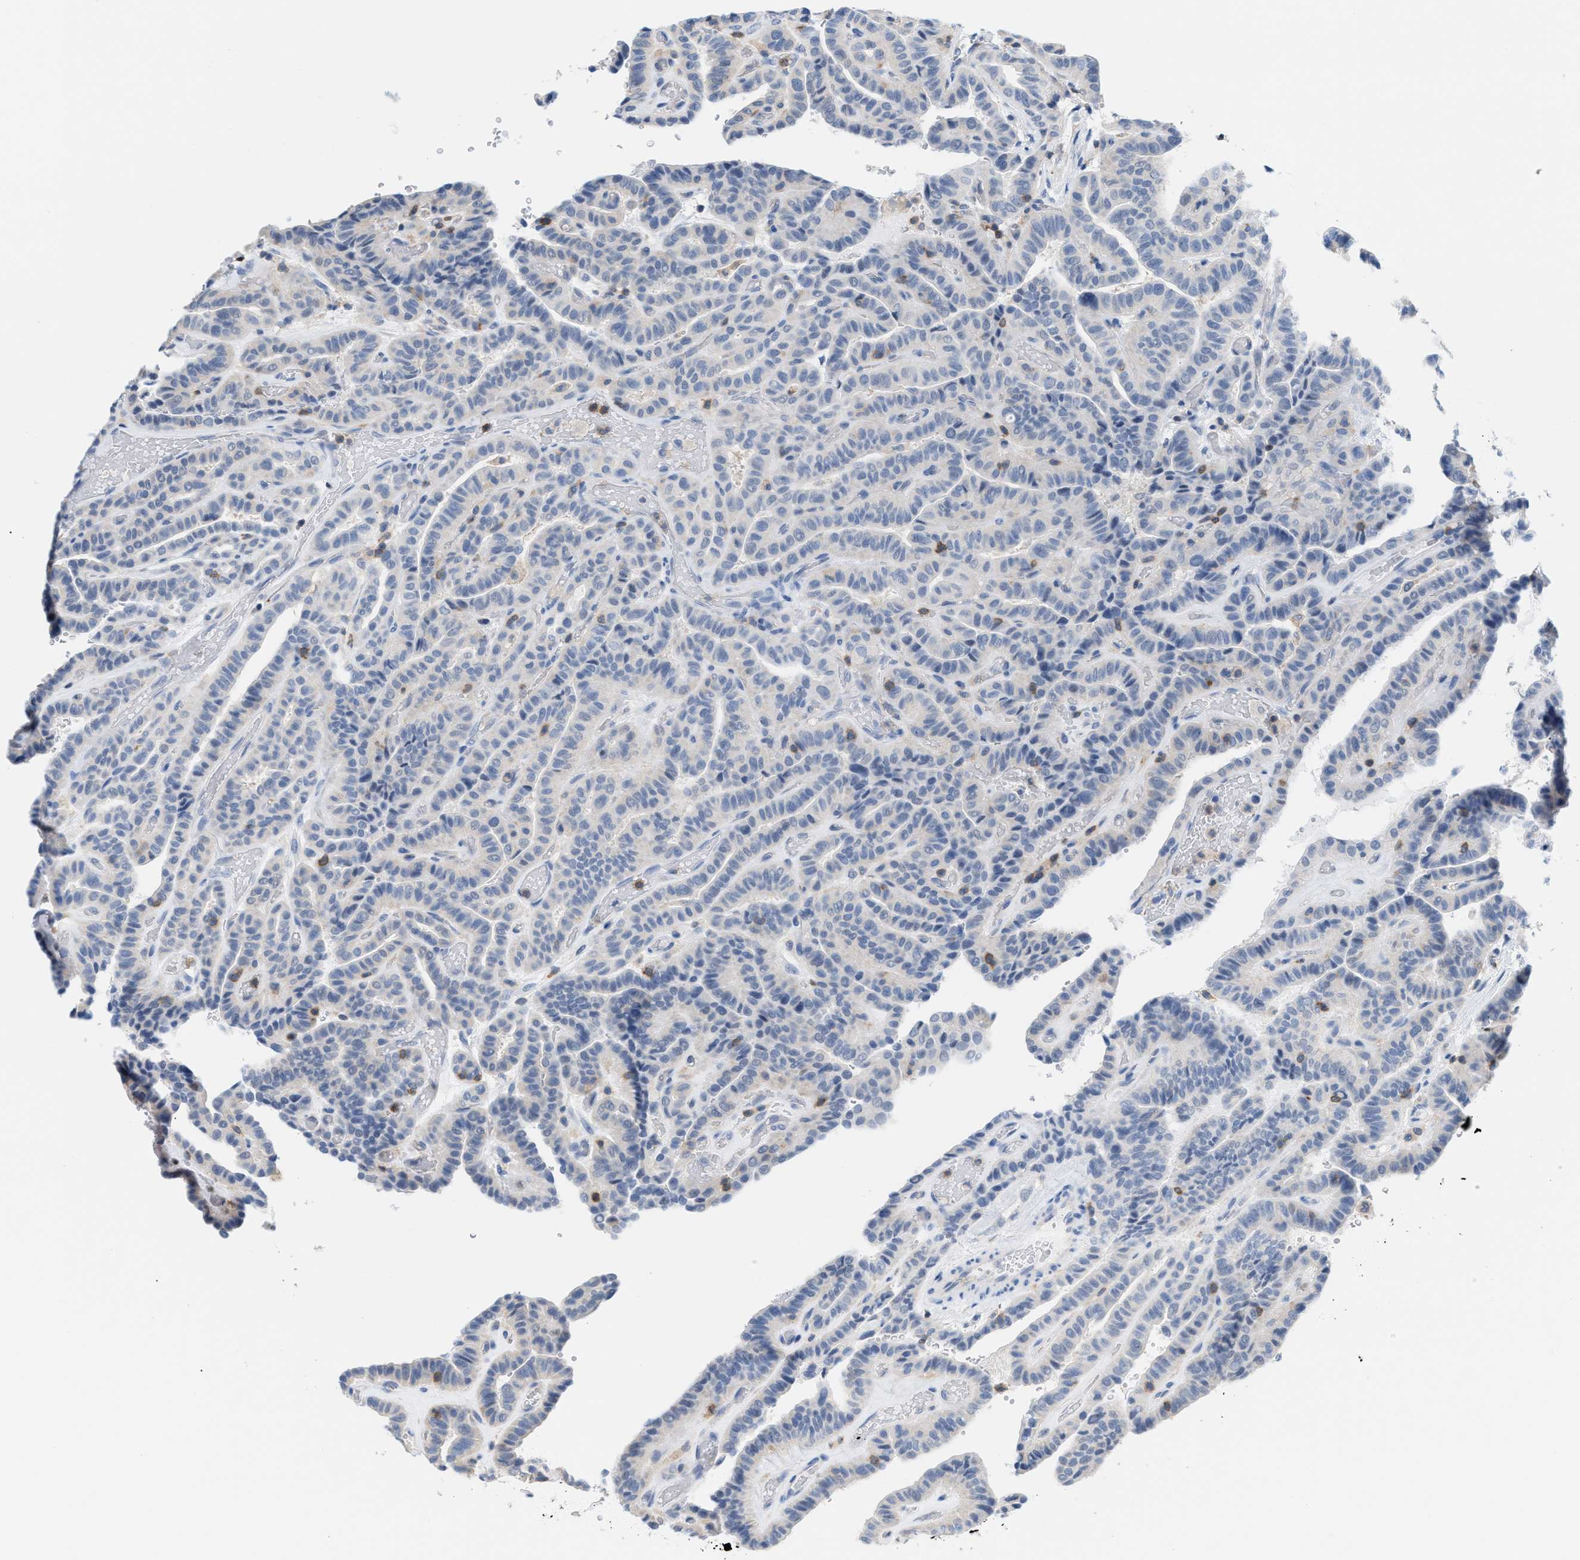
{"staining": {"intensity": "negative", "quantity": "none", "location": "none"}, "tissue": "thyroid cancer", "cell_type": "Tumor cells", "image_type": "cancer", "snomed": [{"axis": "morphology", "description": "Papillary adenocarcinoma, NOS"}, {"axis": "topography", "description": "Thyroid gland"}], "caption": "Tumor cells are negative for brown protein staining in thyroid cancer (papillary adenocarcinoma).", "gene": "IL16", "patient": {"sex": "male", "age": 77}}